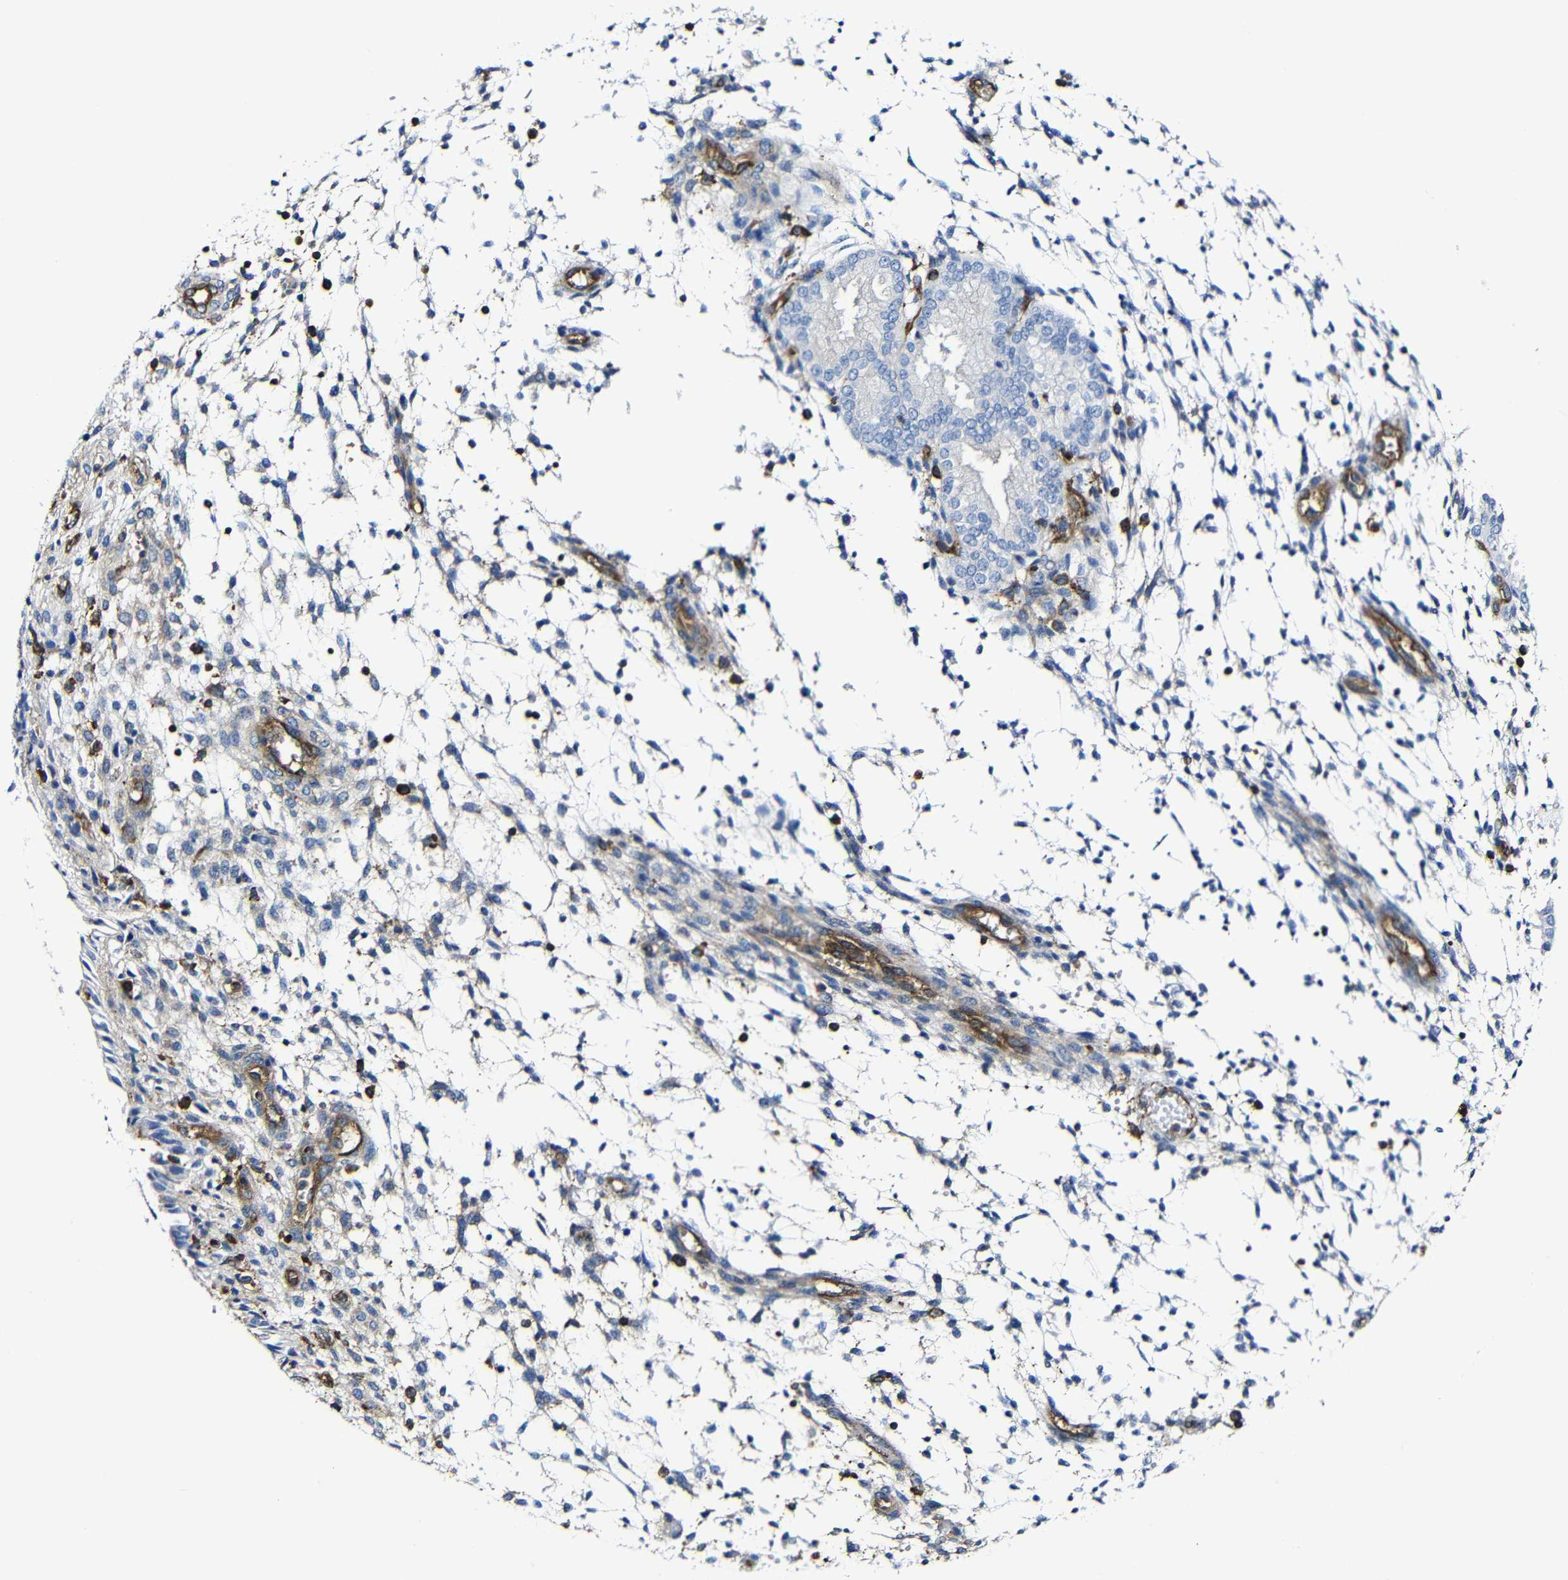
{"staining": {"intensity": "negative", "quantity": "none", "location": "none"}, "tissue": "endometrium", "cell_type": "Cells in endometrial stroma", "image_type": "normal", "snomed": [{"axis": "morphology", "description": "Normal tissue, NOS"}, {"axis": "topography", "description": "Endometrium"}], "caption": "Image shows no protein positivity in cells in endometrial stroma of unremarkable endometrium. (Stains: DAB (3,3'-diaminobenzidine) immunohistochemistry with hematoxylin counter stain, Microscopy: brightfield microscopy at high magnification).", "gene": "MSN", "patient": {"sex": "female", "age": 33}}